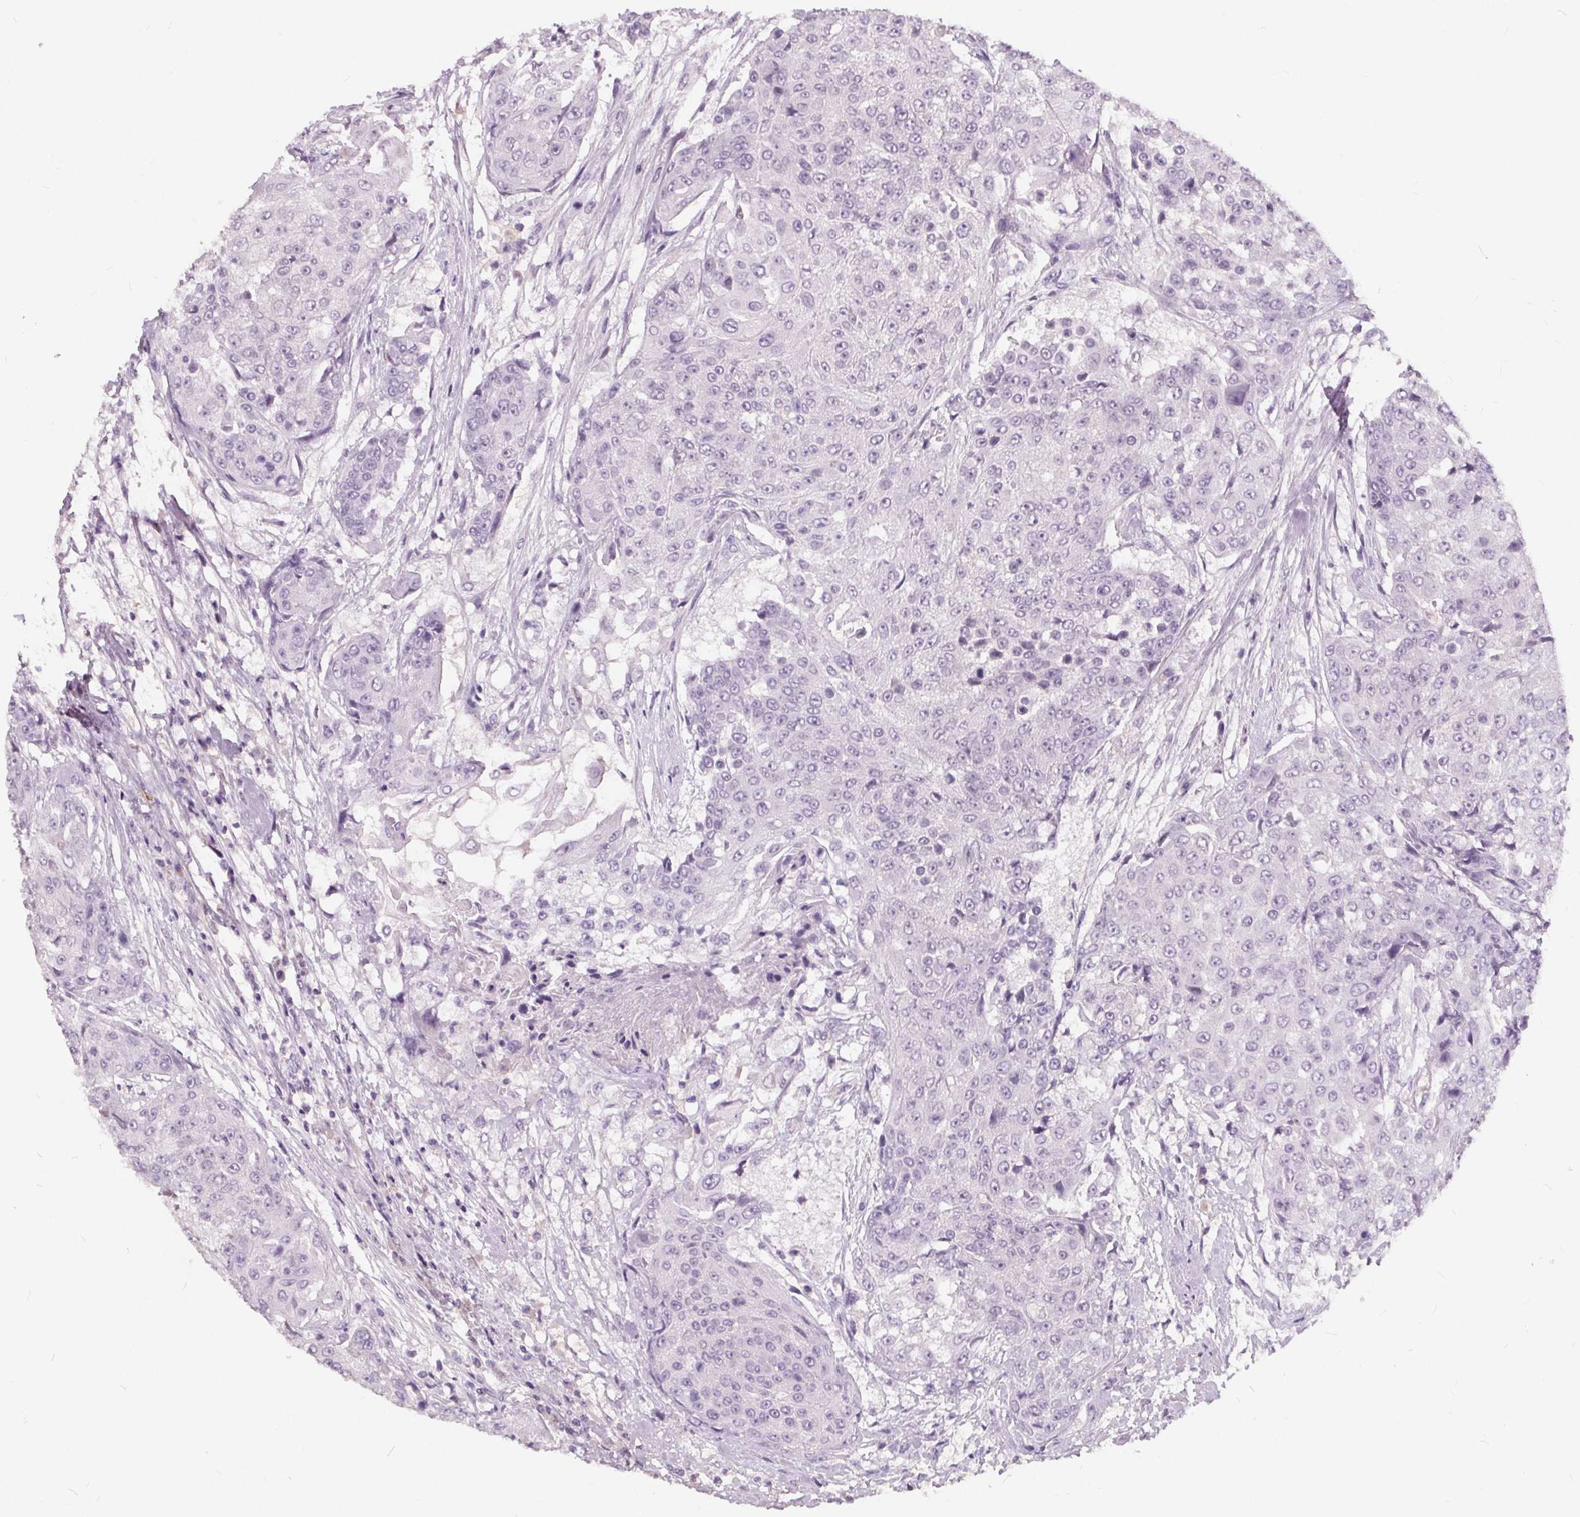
{"staining": {"intensity": "negative", "quantity": "none", "location": "none"}, "tissue": "urothelial cancer", "cell_type": "Tumor cells", "image_type": "cancer", "snomed": [{"axis": "morphology", "description": "Urothelial carcinoma, High grade"}, {"axis": "topography", "description": "Urinary bladder"}], "caption": "Immunohistochemistry (IHC) photomicrograph of neoplastic tissue: urothelial carcinoma (high-grade) stained with DAB displays no significant protein positivity in tumor cells. Brightfield microscopy of immunohistochemistry stained with DAB (brown) and hematoxylin (blue), captured at high magnification.", "gene": "PLA2G2E", "patient": {"sex": "female", "age": 63}}